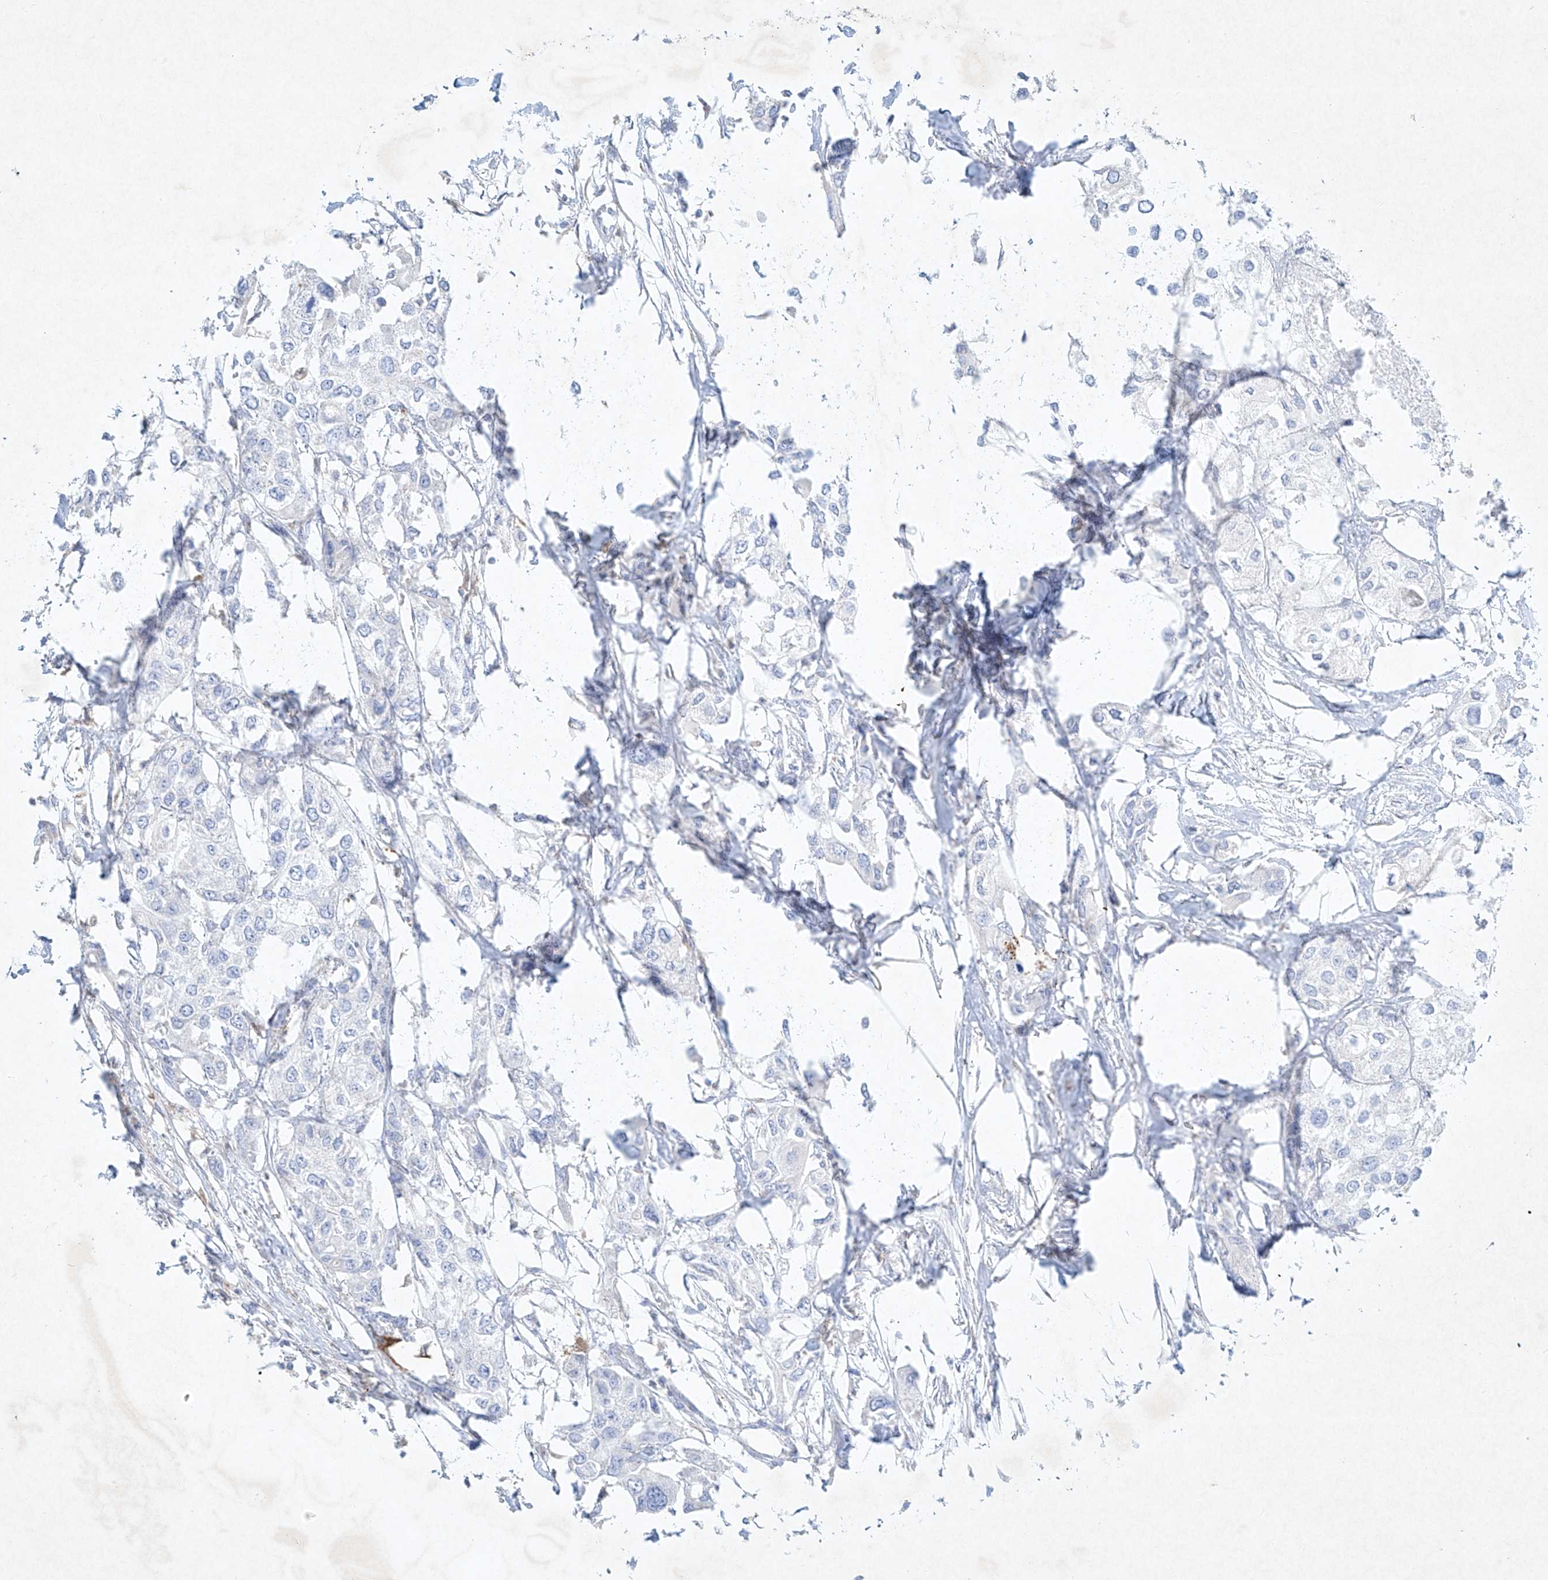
{"staining": {"intensity": "negative", "quantity": "none", "location": "none"}, "tissue": "urothelial cancer", "cell_type": "Tumor cells", "image_type": "cancer", "snomed": [{"axis": "morphology", "description": "Urothelial carcinoma, High grade"}, {"axis": "topography", "description": "Urinary bladder"}], "caption": "Urothelial cancer was stained to show a protein in brown. There is no significant staining in tumor cells.", "gene": "PLEK", "patient": {"sex": "male", "age": 64}}